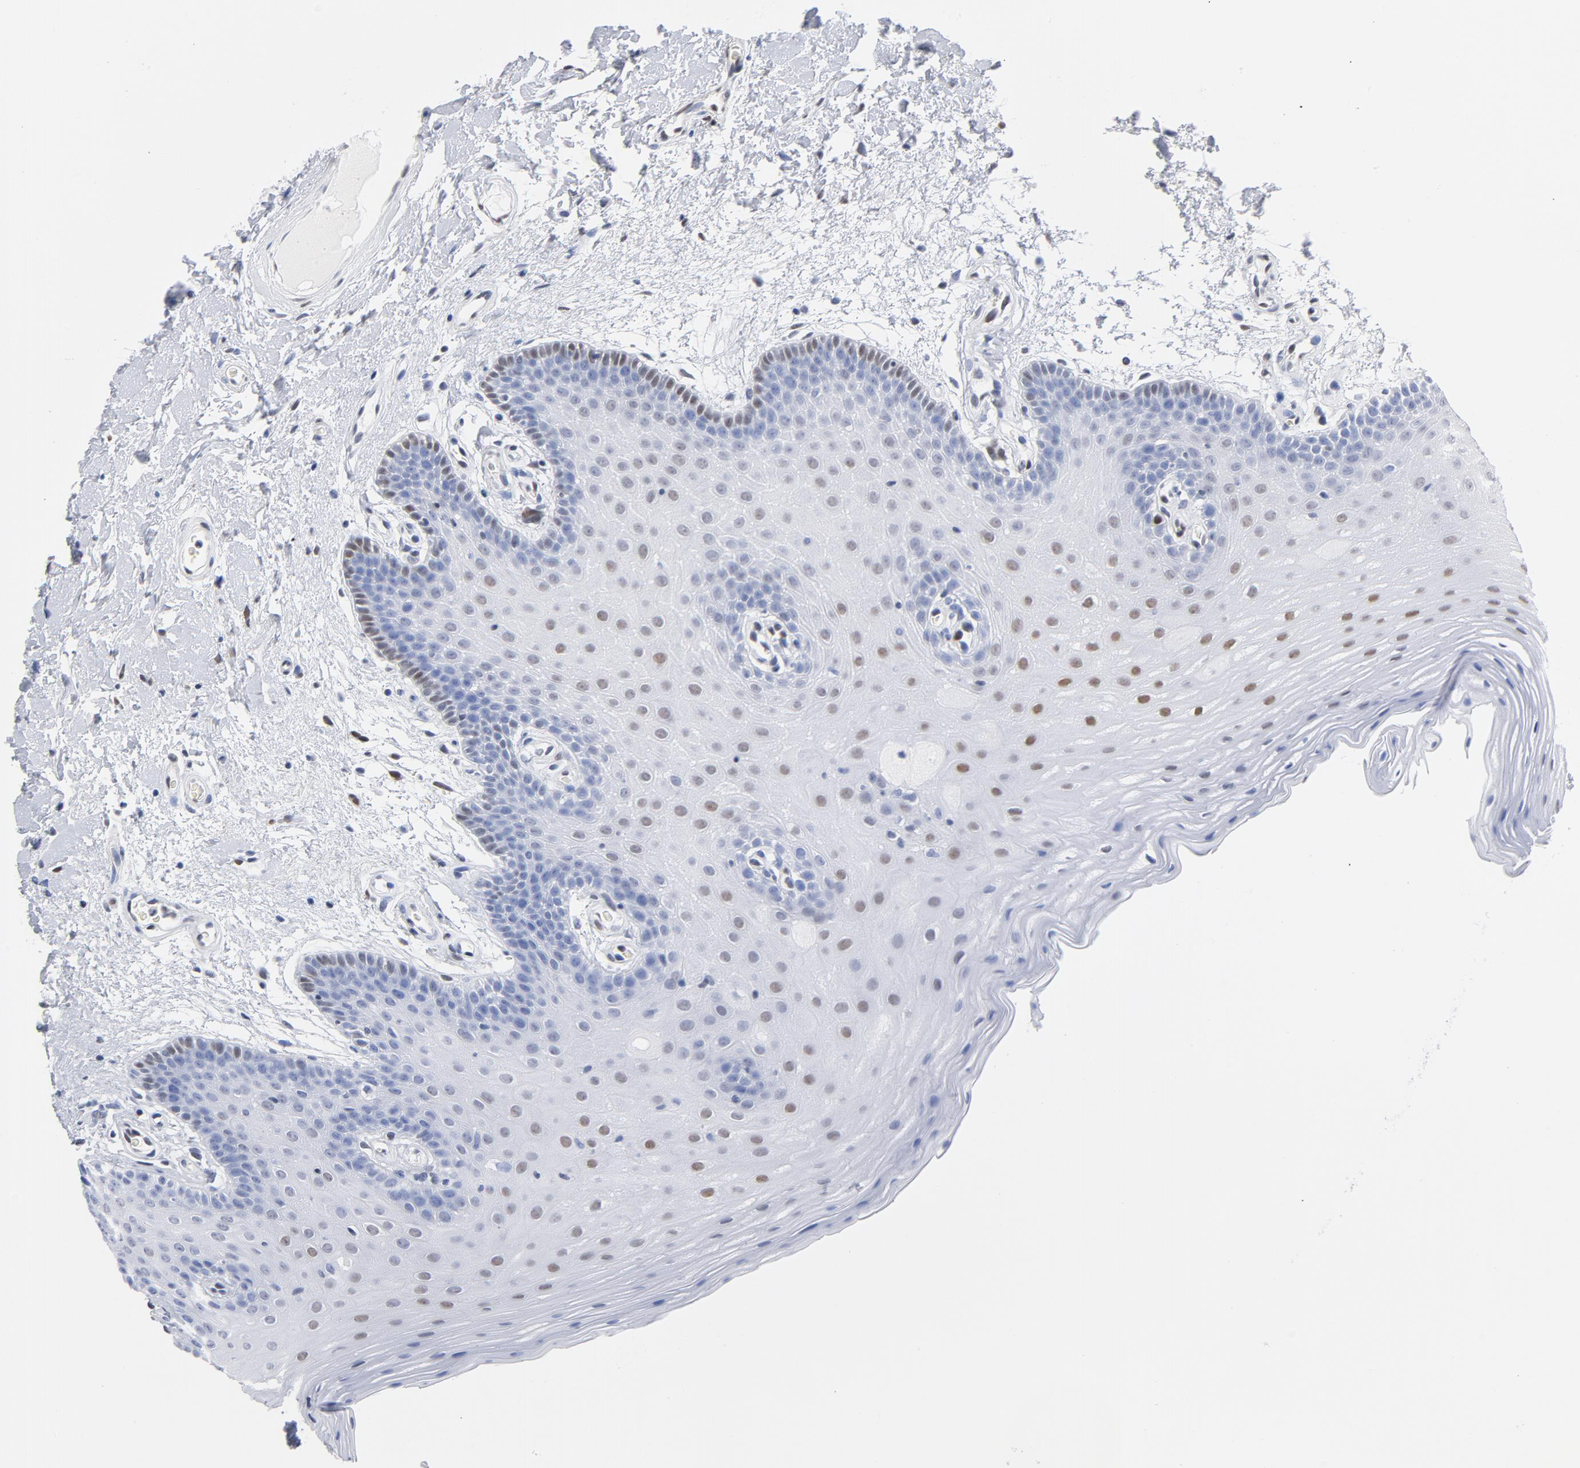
{"staining": {"intensity": "moderate", "quantity": "25%-75%", "location": "nuclear"}, "tissue": "oral mucosa", "cell_type": "Squamous epithelial cells", "image_type": "normal", "snomed": [{"axis": "morphology", "description": "Normal tissue, NOS"}, {"axis": "morphology", "description": "Squamous cell carcinoma, NOS"}, {"axis": "topography", "description": "Skeletal muscle"}, {"axis": "topography", "description": "Oral tissue"}, {"axis": "topography", "description": "Head-Neck"}], "caption": "Protein expression analysis of benign oral mucosa displays moderate nuclear staining in about 25%-75% of squamous epithelial cells.", "gene": "CDKN1B", "patient": {"sex": "male", "age": 71}}